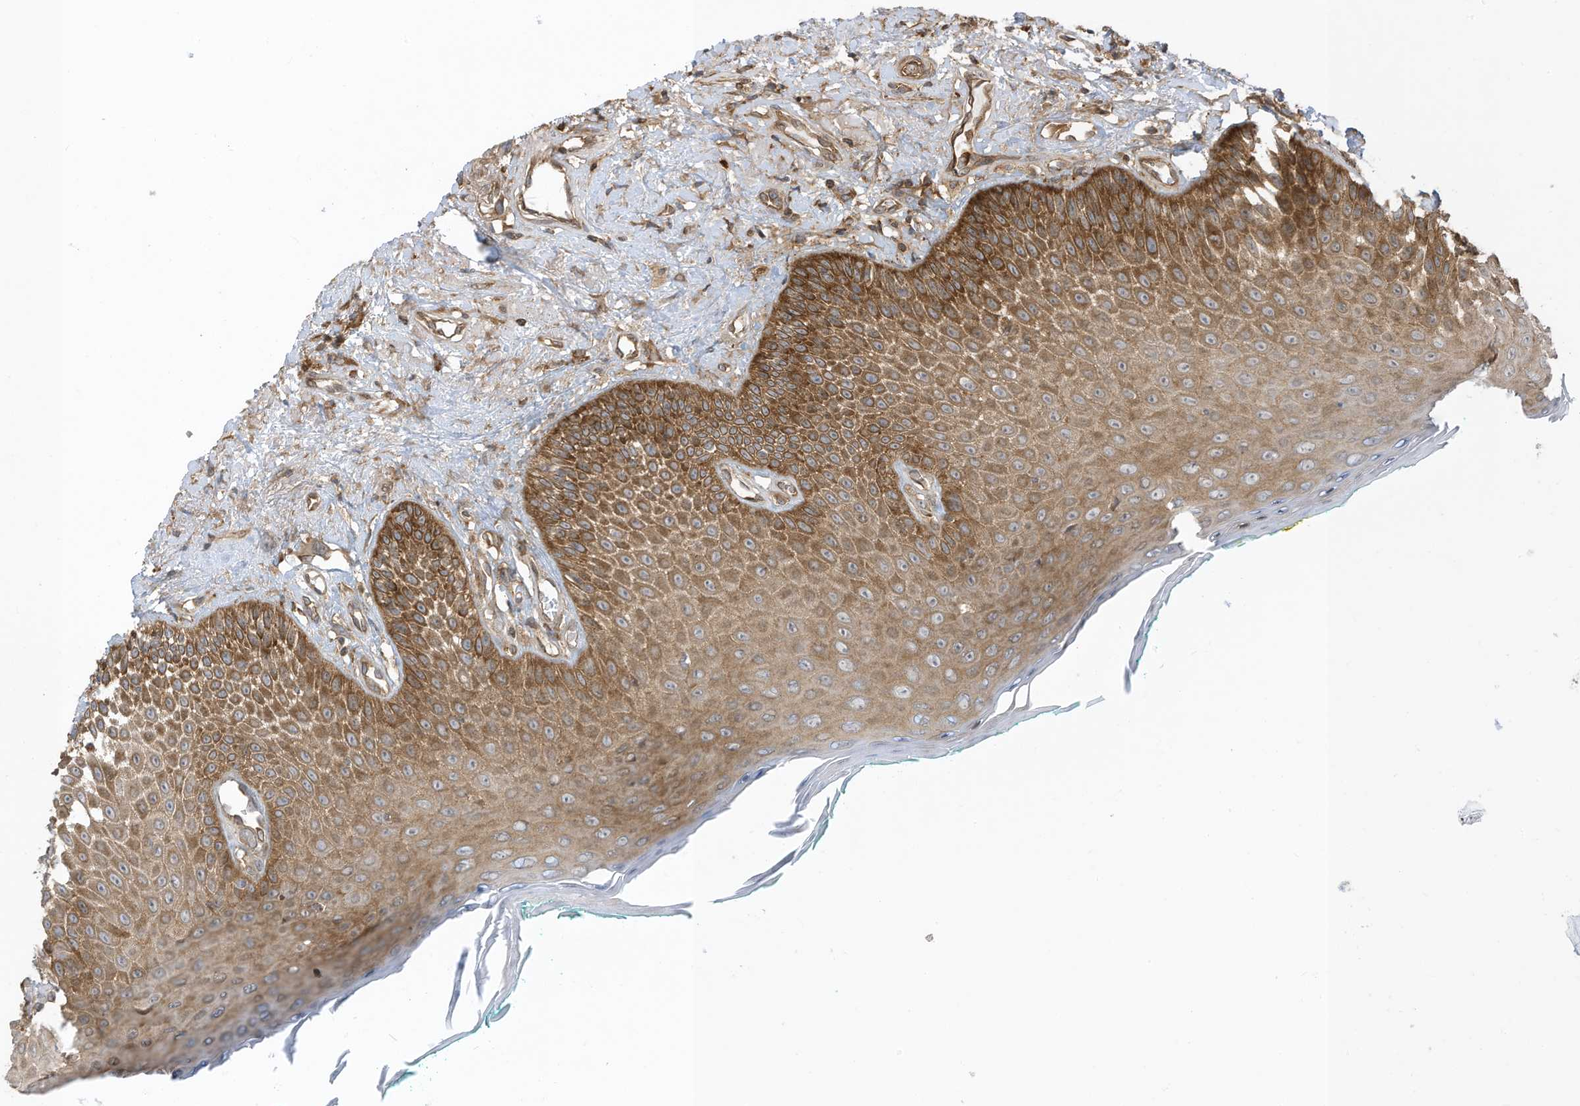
{"staining": {"intensity": "strong", "quantity": "25%-75%", "location": "cytoplasmic/membranous"}, "tissue": "oral mucosa", "cell_type": "Squamous epithelial cells", "image_type": "normal", "snomed": [{"axis": "morphology", "description": "Normal tissue, NOS"}, {"axis": "topography", "description": "Oral tissue"}], "caption": "This photomicrograph exhibits benign oral mucosa stained with IHC to label a protein in brown. The cytoplasmic/membranous of squamous epithelial cells show strong positivity for the protein. Nuclei are counter-stained blue.", "gene": "REPS1", "patient": {"sex": "female", "age": 70}}